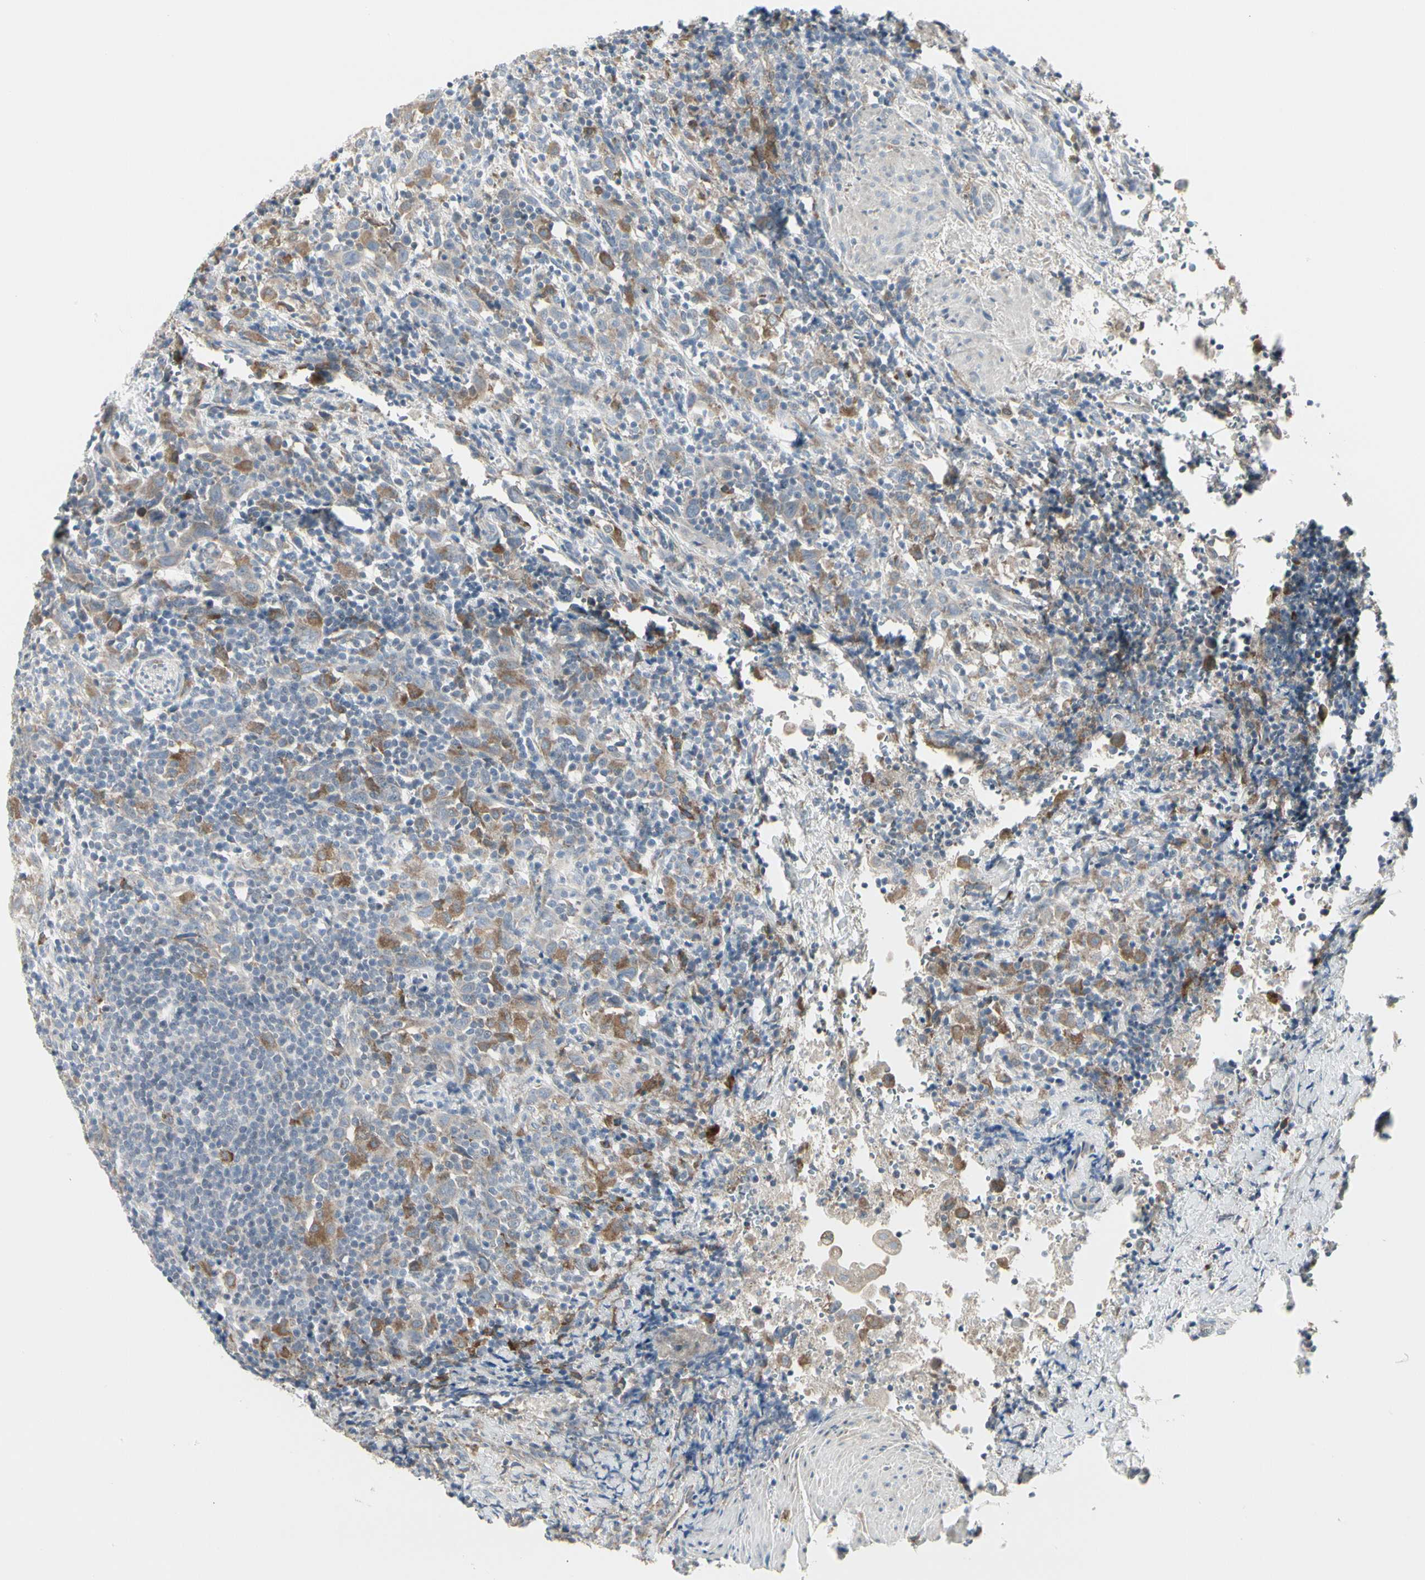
{"staining": {"intensity": "moderate", "quantity": "25%-75%", "location": "cytoplasmic/membranous"}, "tissue": "urothelial cancer", "cell_type": "Tumor cells", "image_type": "cancer", "snomed": [{"axis": "morphology", "description": "Urothelial carcinoma, High grade"}, {"axis": "topography", "description": "Urinary bladder"}], "caption": "This histopathology image displays urothelial cancer stained with IHC to label a protein in brown. The cytoplasmic/membranous of tumor cells show moderate positivity for the protein. Nuclei are counter-stained blue.", "gene": "GRN", "patient": {"sex": "male", "age": 61}}